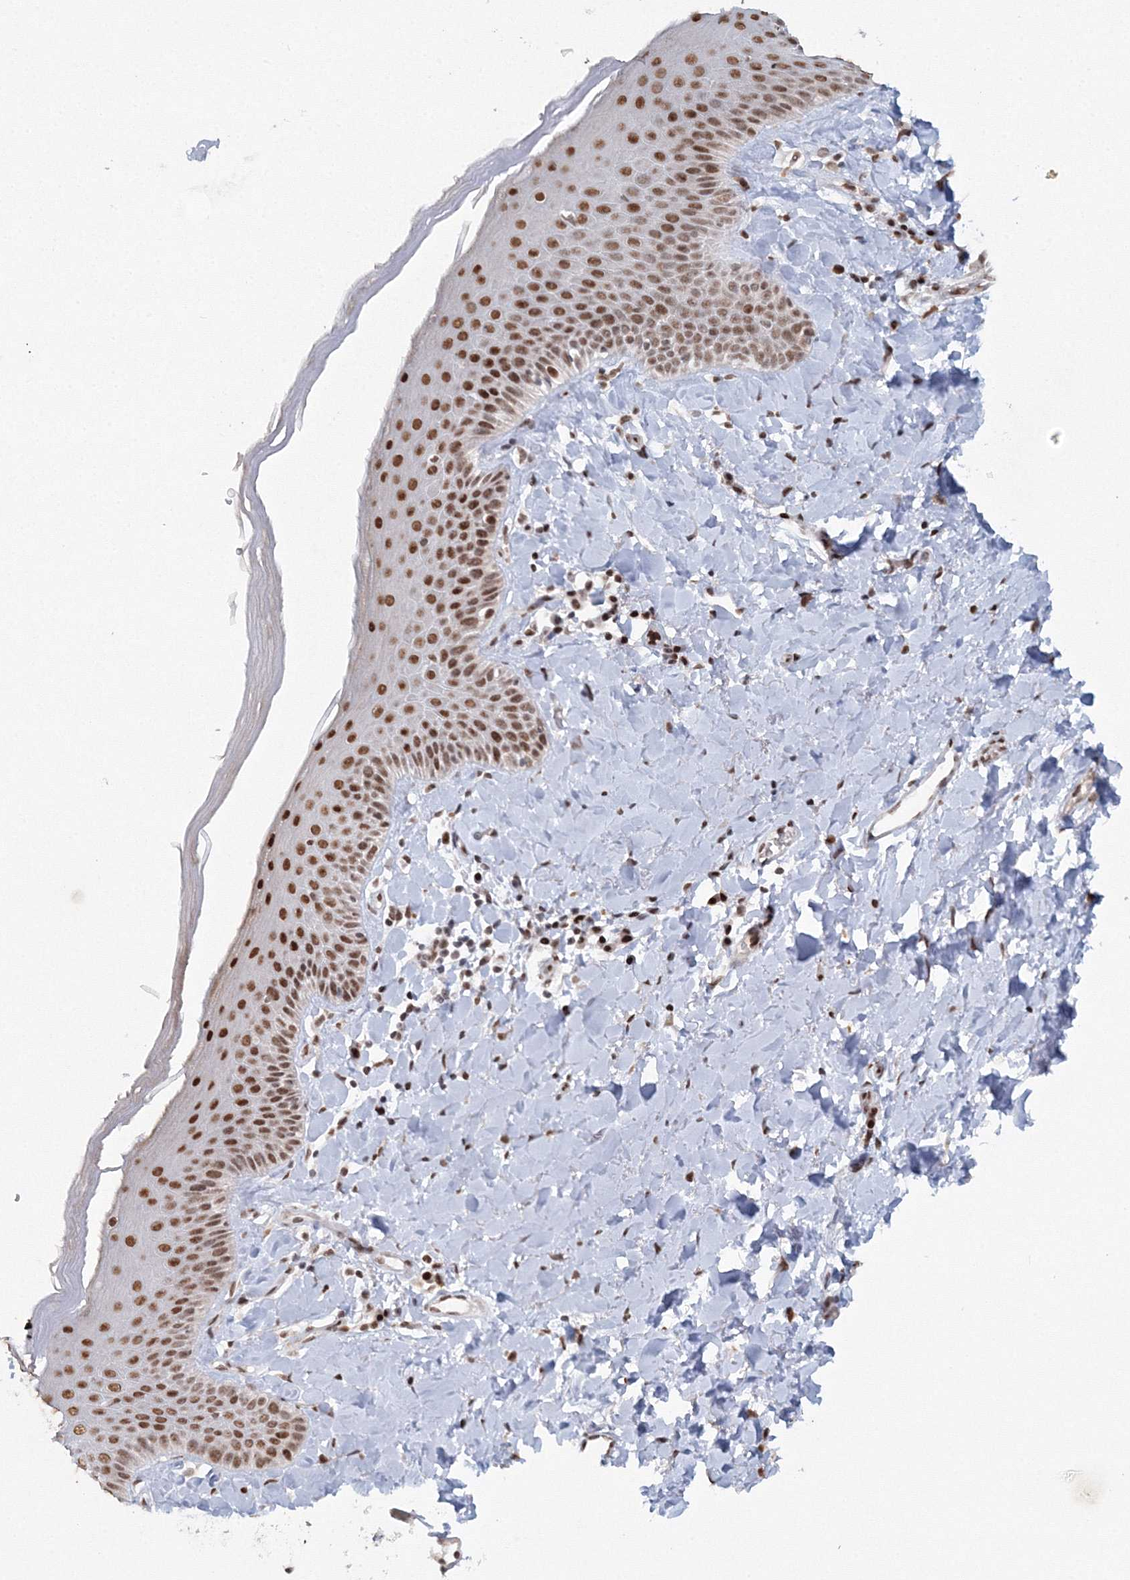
{"staining": {"intensity": "strong", "quantity": ">75%", "location": "nuclear"}, "tissue": "skin", "cell_type": "Epidermal cells", "image_type": "normal", "snomed": [{"axis": "morphology", "description": "Normal tissue, NOS"}, {"axis": "topography", "description": "Anal"}], "caption": "A brown stain highlights strong nuclear staining of a protein in epidermal cells of normal skin. The protein of interest is stained brown, and the nuclei are stained in blue (DAB (3,3'-diaminobenzidine) IHC with brightfield microscopy, high magnification).", "gene": "C3orf33", "patient": {"sex": "male", "age": 69}}